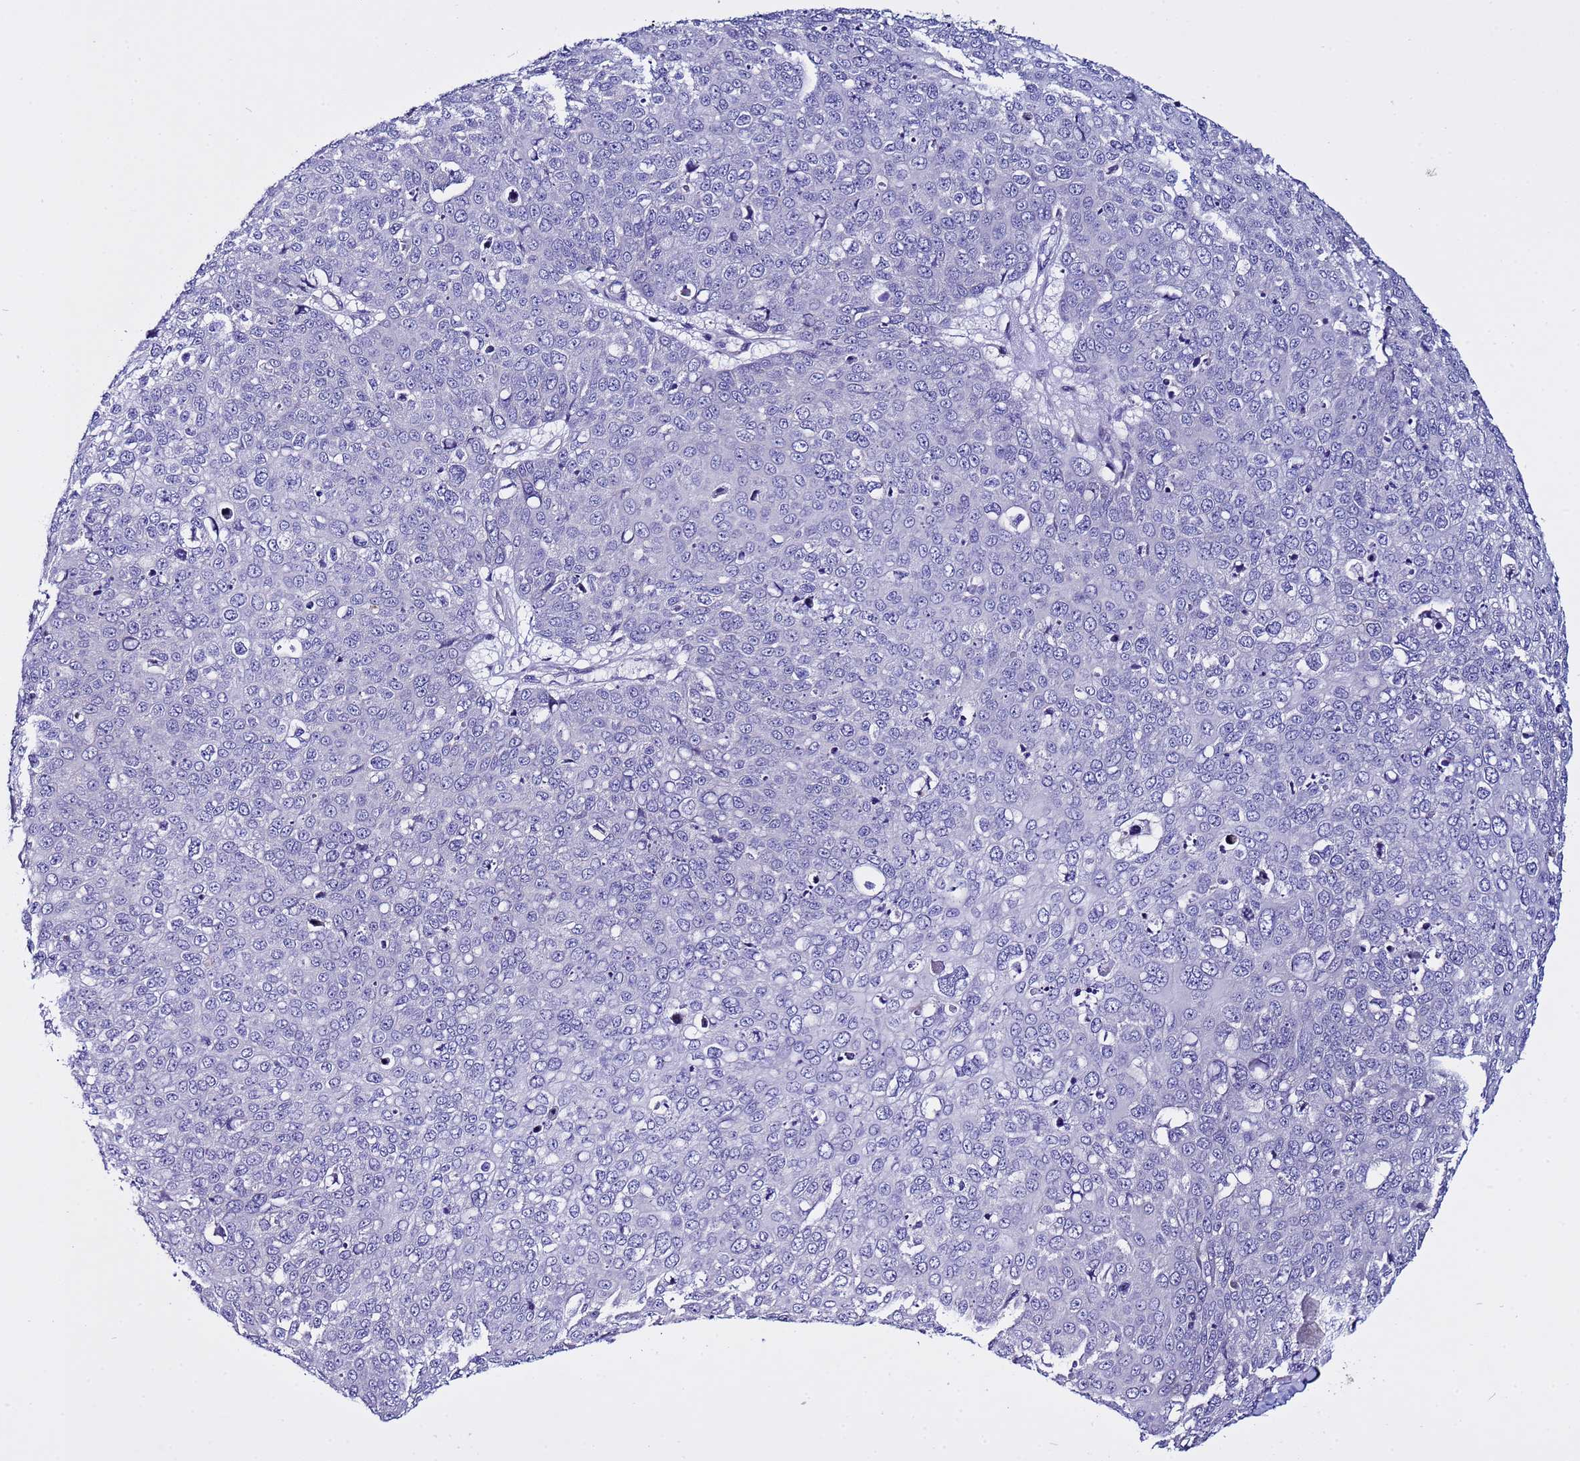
{"staining": {"intensity": "negative", "quantity": "none", "location": "none"}, "tissue": "skin cancer", "cell_type": "Tumor cells", "image_type": "cancer", "snomed": [{"axis": "morphology", "description": "Squamous cell carcinoma, NOS"}, {"axis": "topography", "description": "Skin"}], "caption": "DAB immunohistochemical staining of skin cancer demonstrates no significant expression in tumor cells. The staining is performed using DAB (3,3'-diaminobenzidine) brown chromogen with nuclei counter-stained in using hematoxylin.", "gene": "IGSF11", "patient": {"sex": "male", "age": 71}}